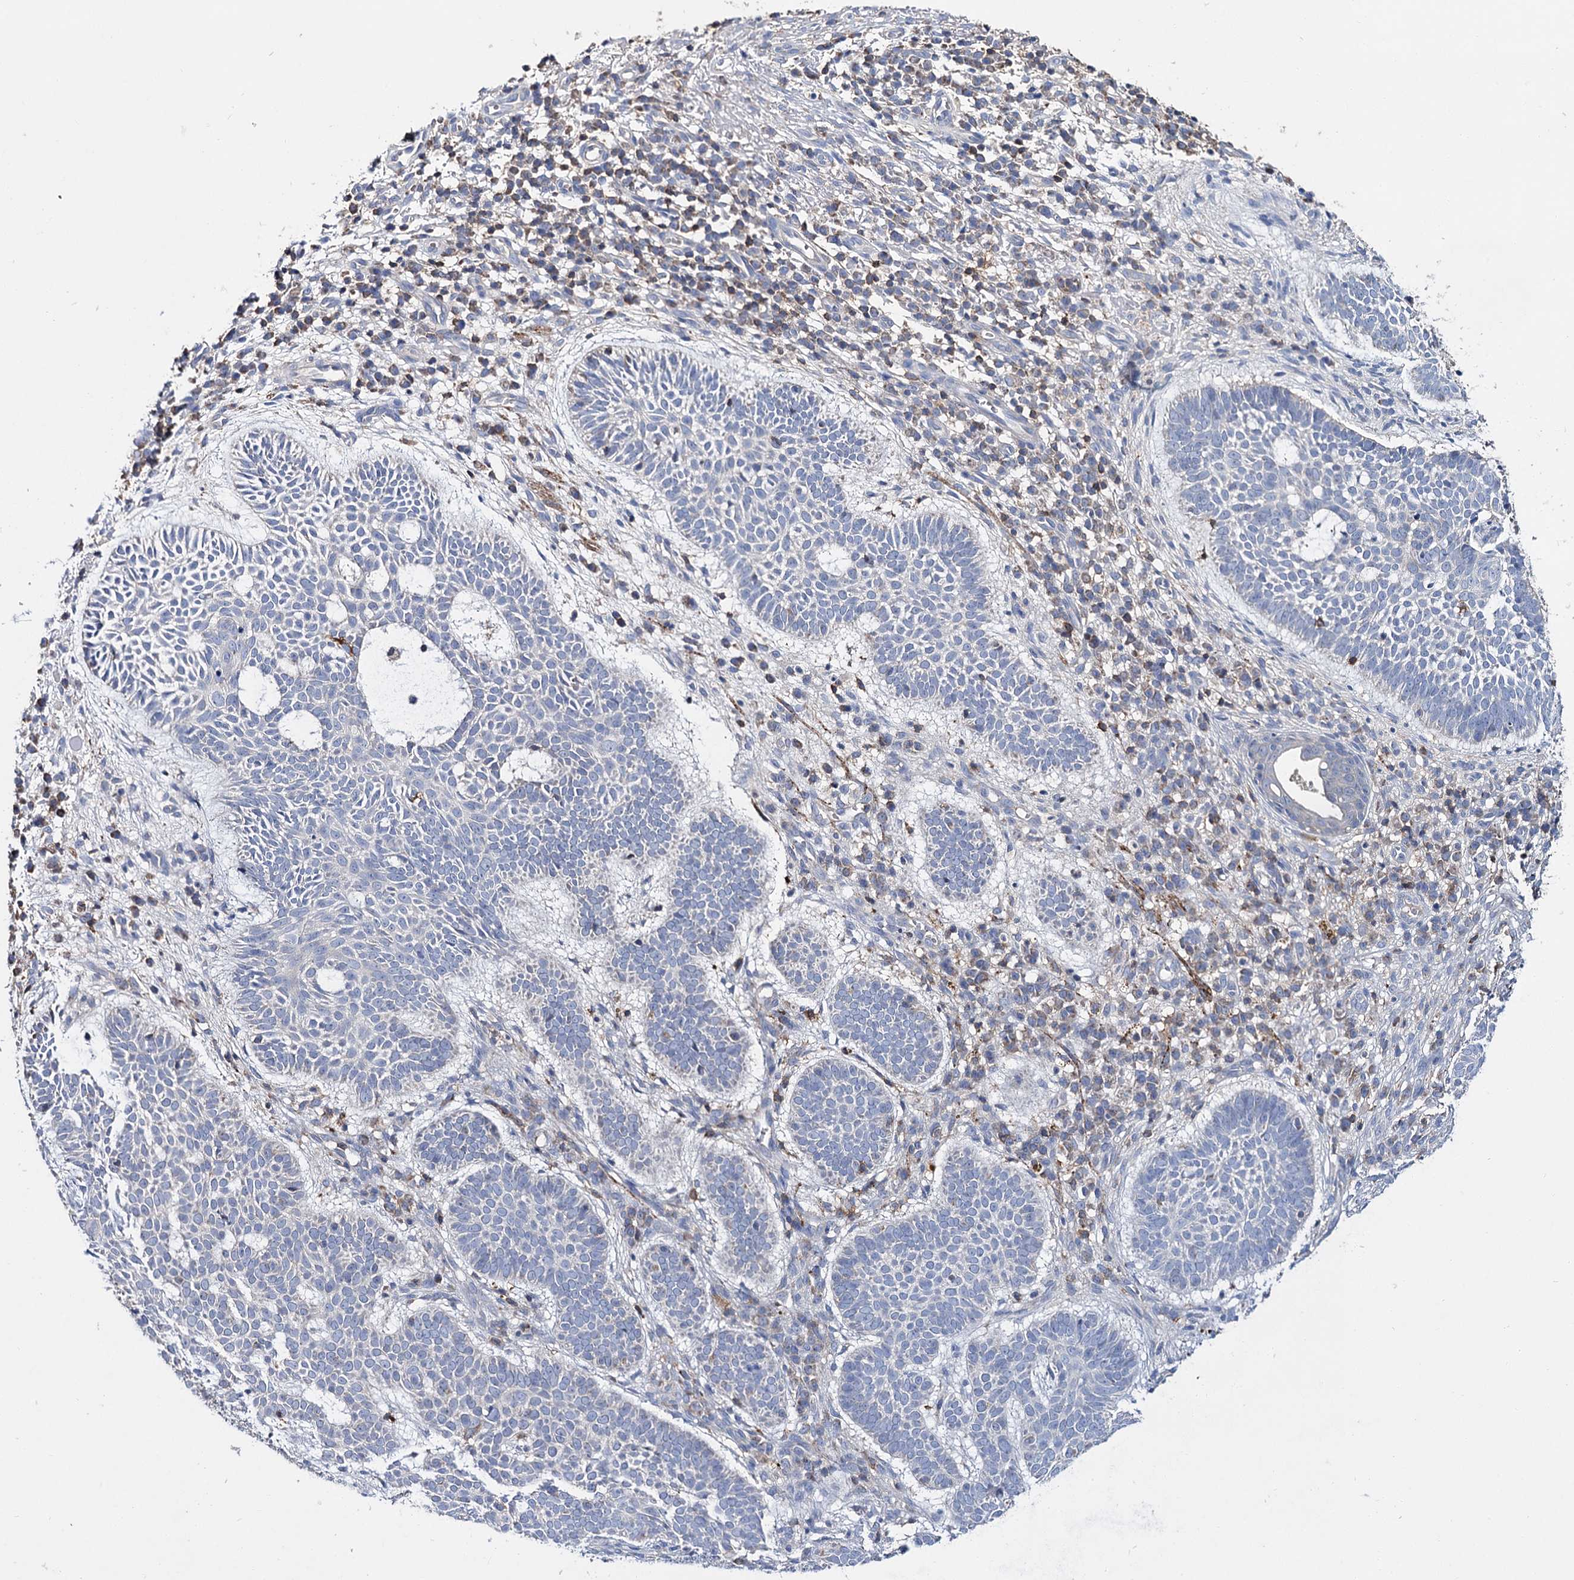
{"staining": {"intensity": "negative", "quantity": "none", "location": "none"}, "tissue": "skin cancer", "cell_type": "Tumor cells", "image_type": "cancer", "snomed": [{"axis": "morphology", "description": "Basal cell carcinoma"}, {"axis": "topography", "description": "Skin"}], "caption": "IHC image of human skin cancer (basal cell carcinoma) stained for a protein (brown), which displays no staining in tumor cells. (IHC, brightfield microscopy, high magnification).", "gene": "UBASH3B", "patient": {"sex": "male", "age": 85}}